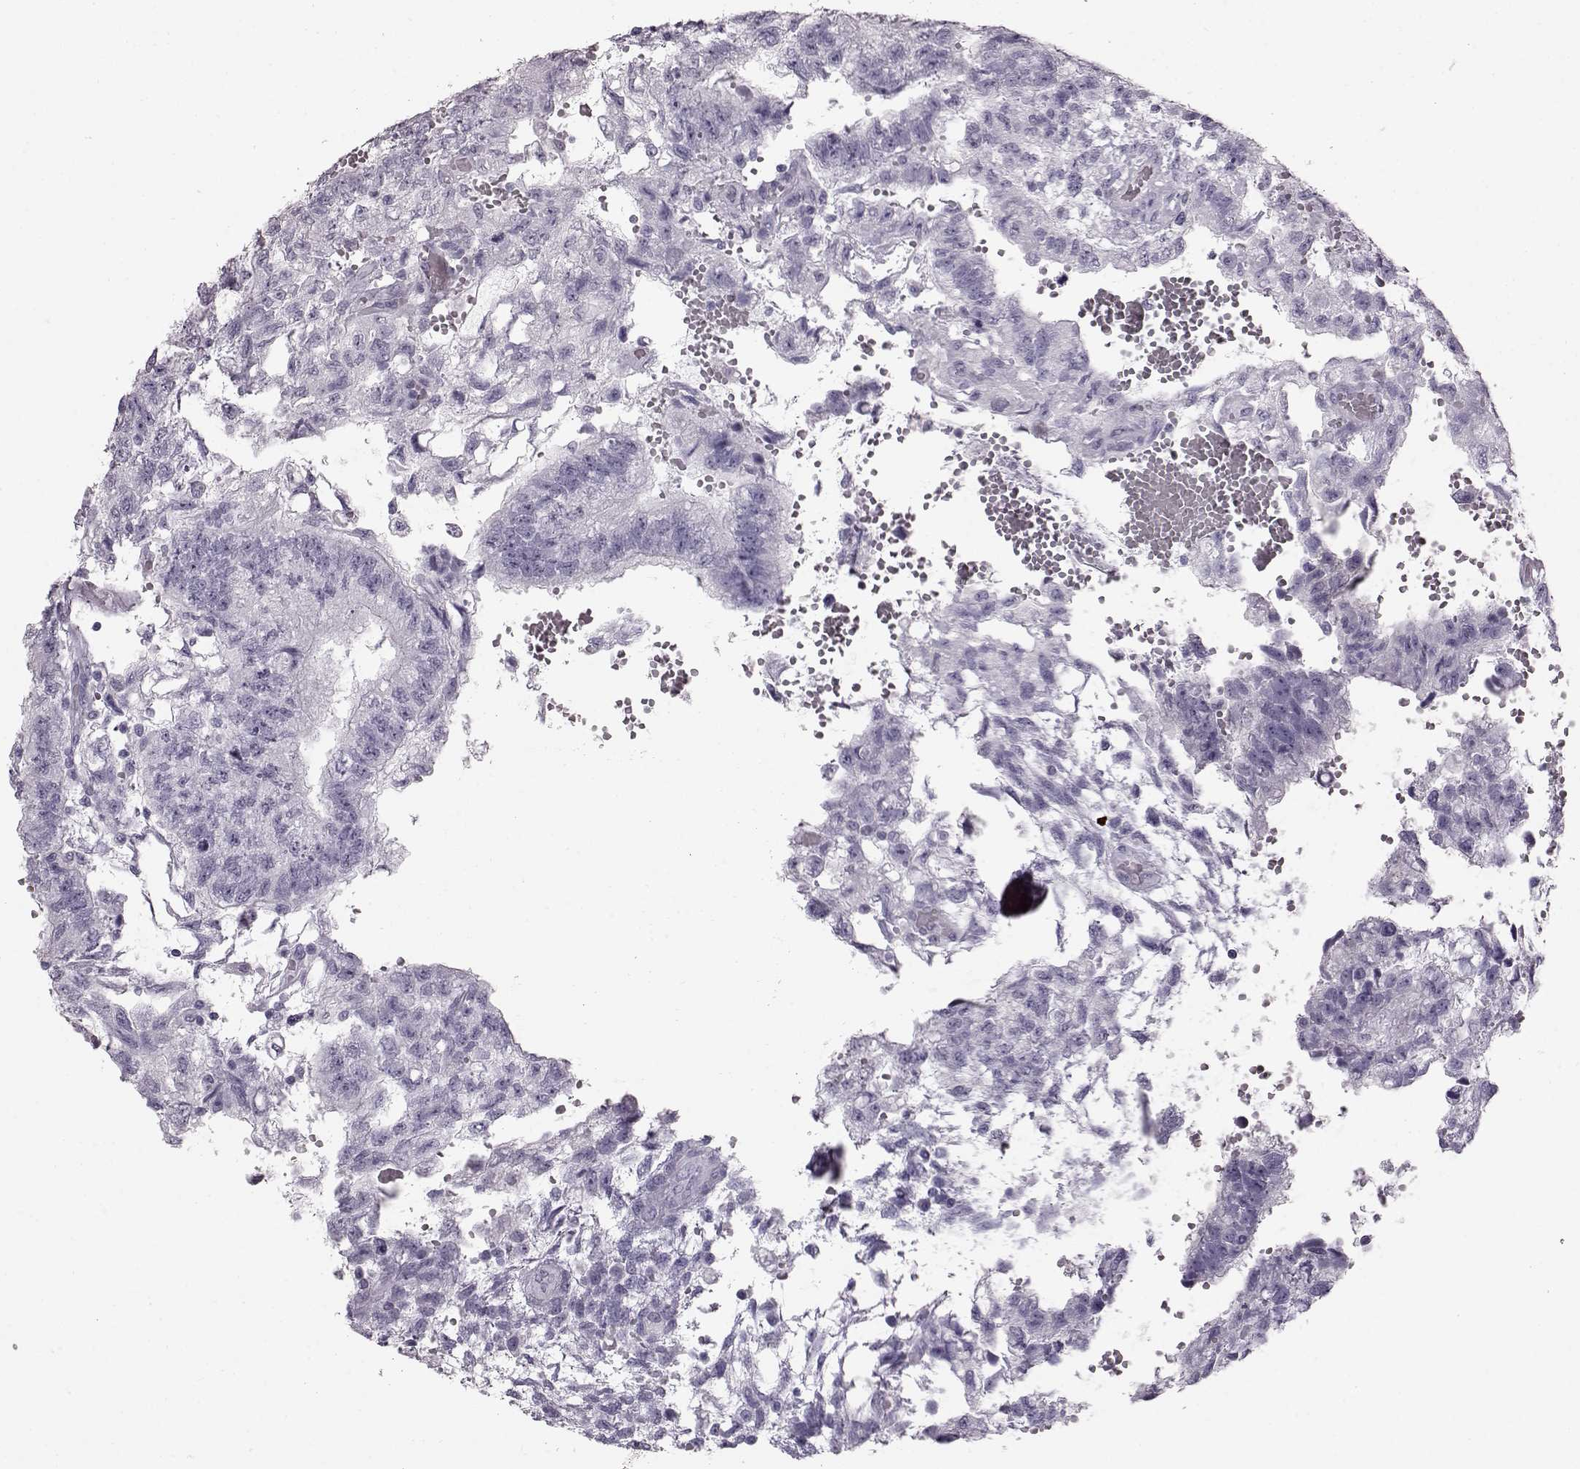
{"staining": {"intensity": "negative", "quantity": "none", "location": "none"}, "tissue": "testis cancer", "cell_type": "Tumor cells", "image_type": "cancer", "snomed": [{"axis": "morphology", "description": "Carcinoma, Embryonal, NOS"}, {"axis": "topography", "description": "Testis"}], "caption": "Embryonal carcinoma (testis) stained for a protein using IHC displays no staining tumor cells.", "gene": "TCHHL1", "patient": {"sex": "male", "age": 32}}